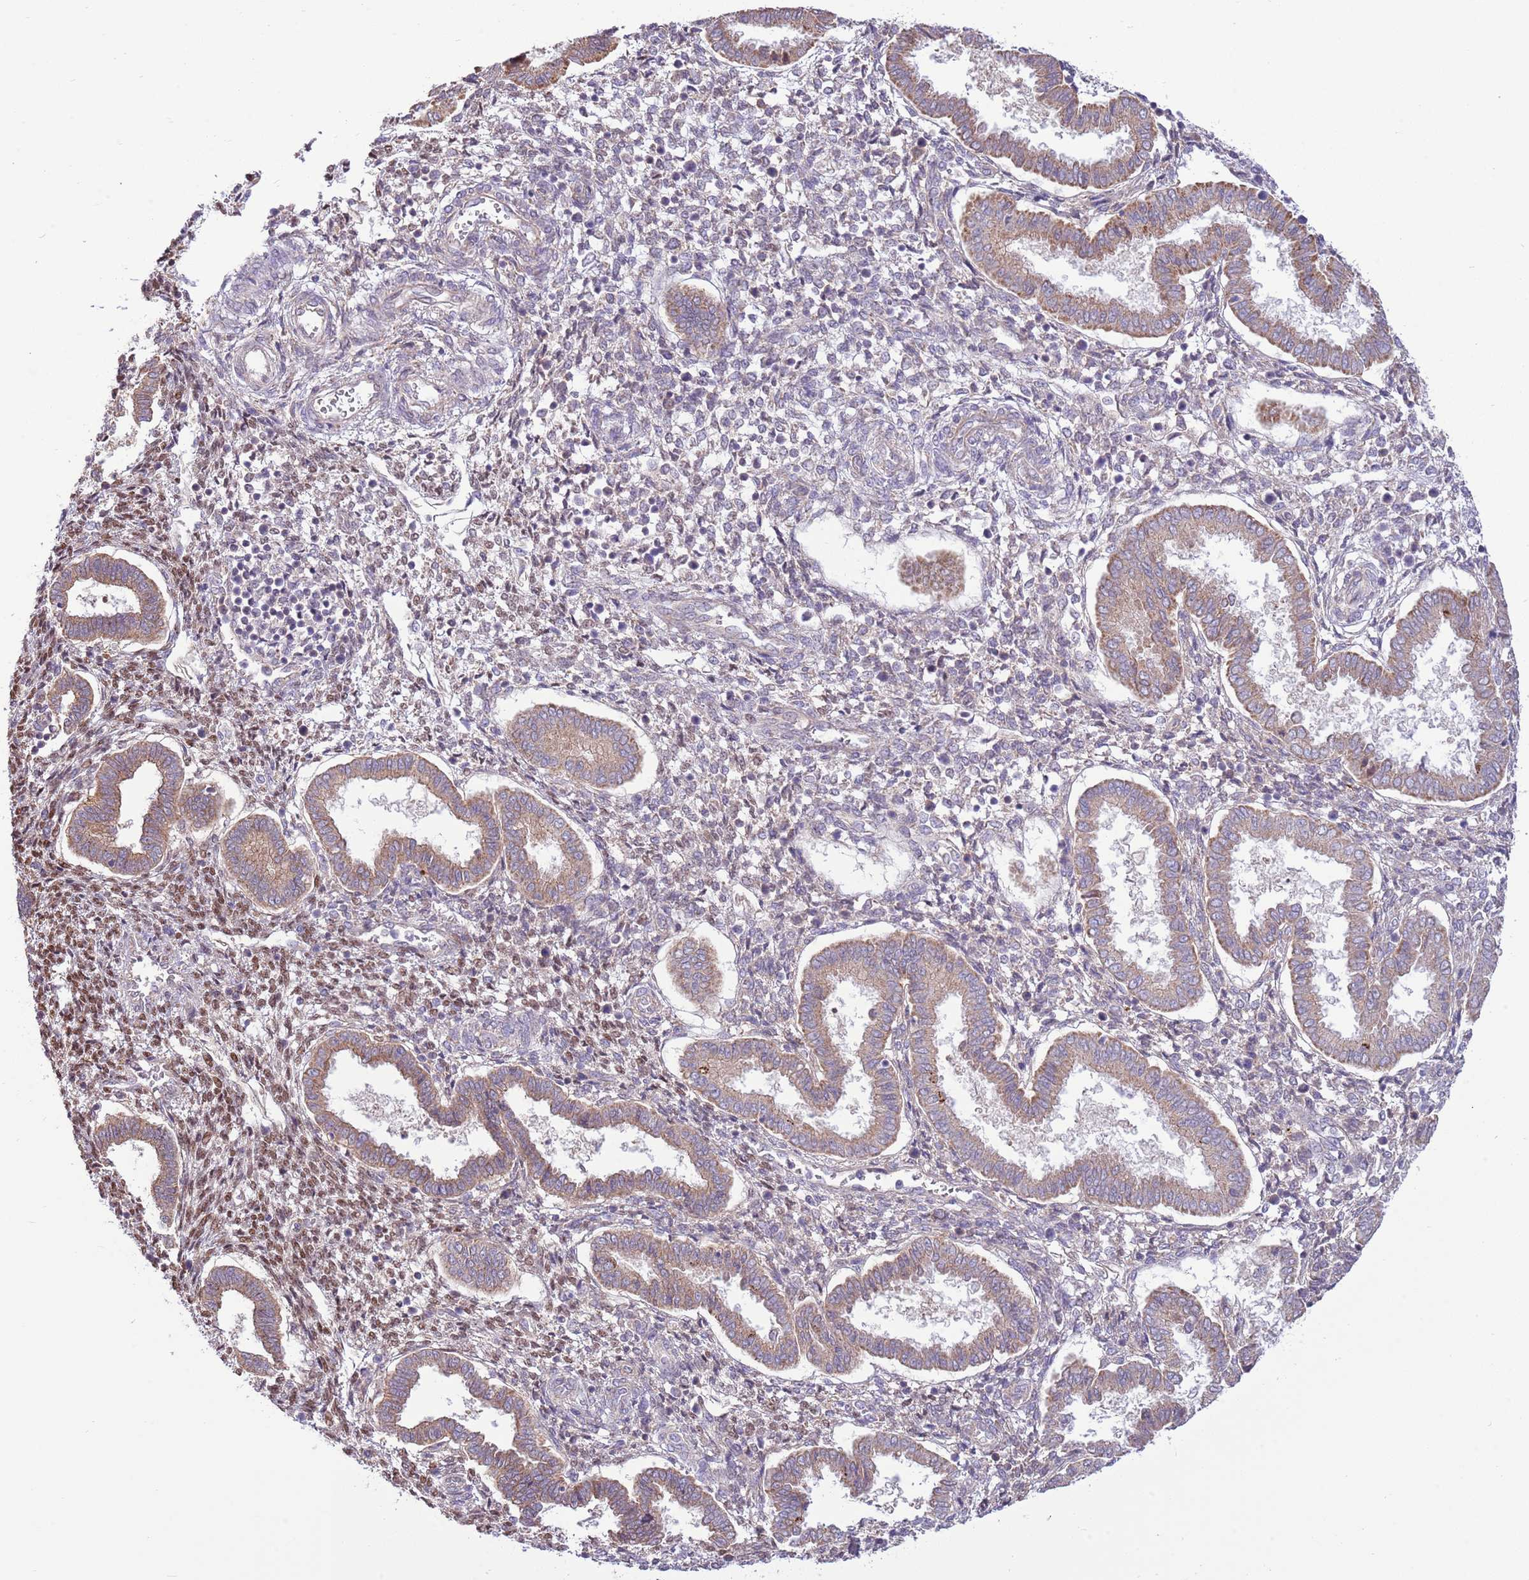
{"staining": {"intensity": "weak", "quantity": "25%-75%", "location": "cytoplasmic/membranous"}, "tissue": "endometrium", "cell_type": "Cells in endometrial stroma", "image_type": "normal", "snomed": [{"axis": "morphology", "description": "Normal tissue, NOS"}, {"axis": "topography", "description": "Endometrium"}], "caption": "Immunohistochemical staining of normal endometrium displays low levels of weak cytoplasmic/membranous positivity in approximately 25%-75% of cells in endometrial stroma.", "gene": "ARL2BP", "patient": {"sex": "female", "age": 24}}